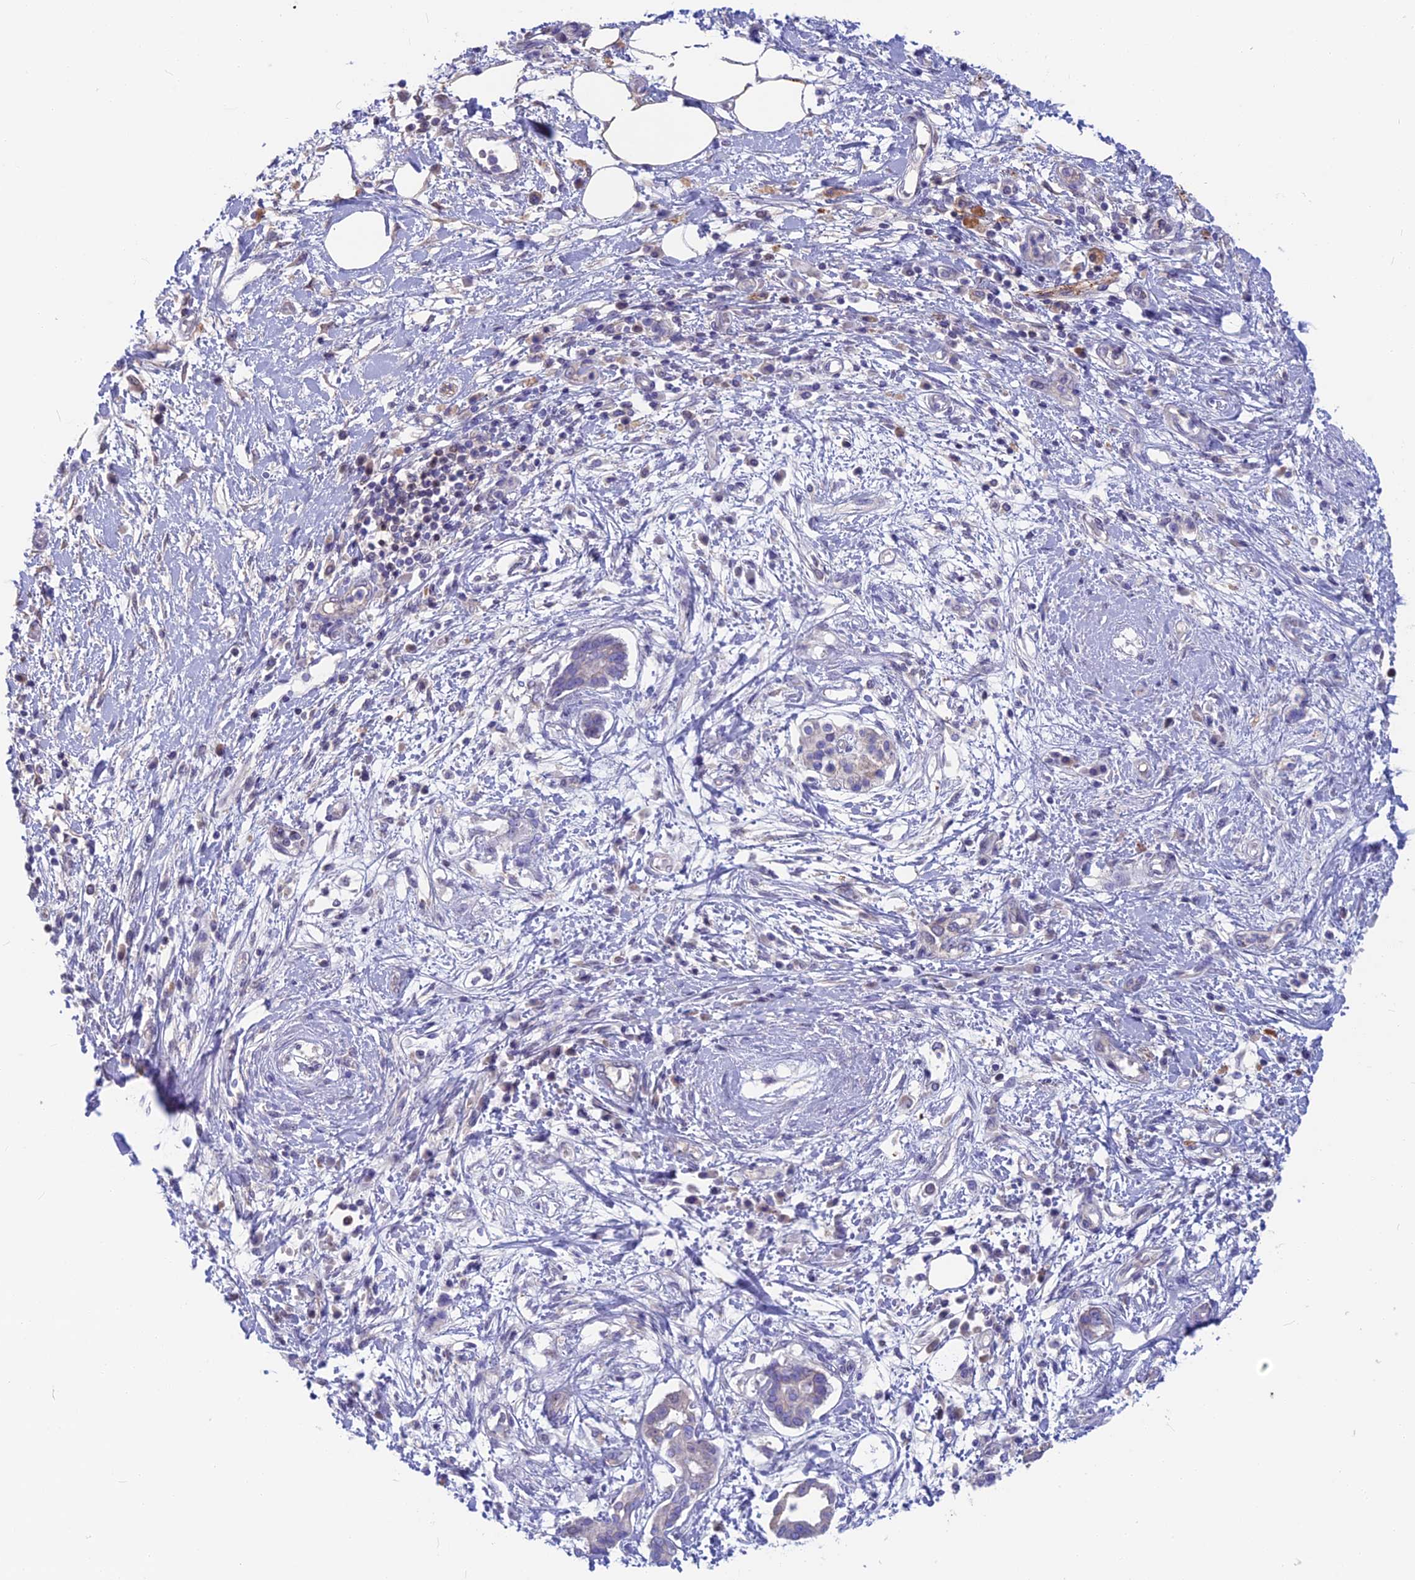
{"staining": {"intensity": "negative", "quantity": "none", "location": "none"}, "tissue": "pancreatic cancer", "cell_type": "Tumor cells", "image_type": "cancer", "snomed": [{"axis": "morphology", "description": "Adenocarcinoma, NOS"}, {"axis": "topography", "description": "Pancreas"}], "caption": "An image of human pancreatic adenocarcinoma is negative for staining in tumor cells. (Brightfield microscopy of DAB (3,3'-diaminobenzidine) IHC at high magnification).", "gene": "SNAP91", "patient": {"sex": "female", "age": 56}}